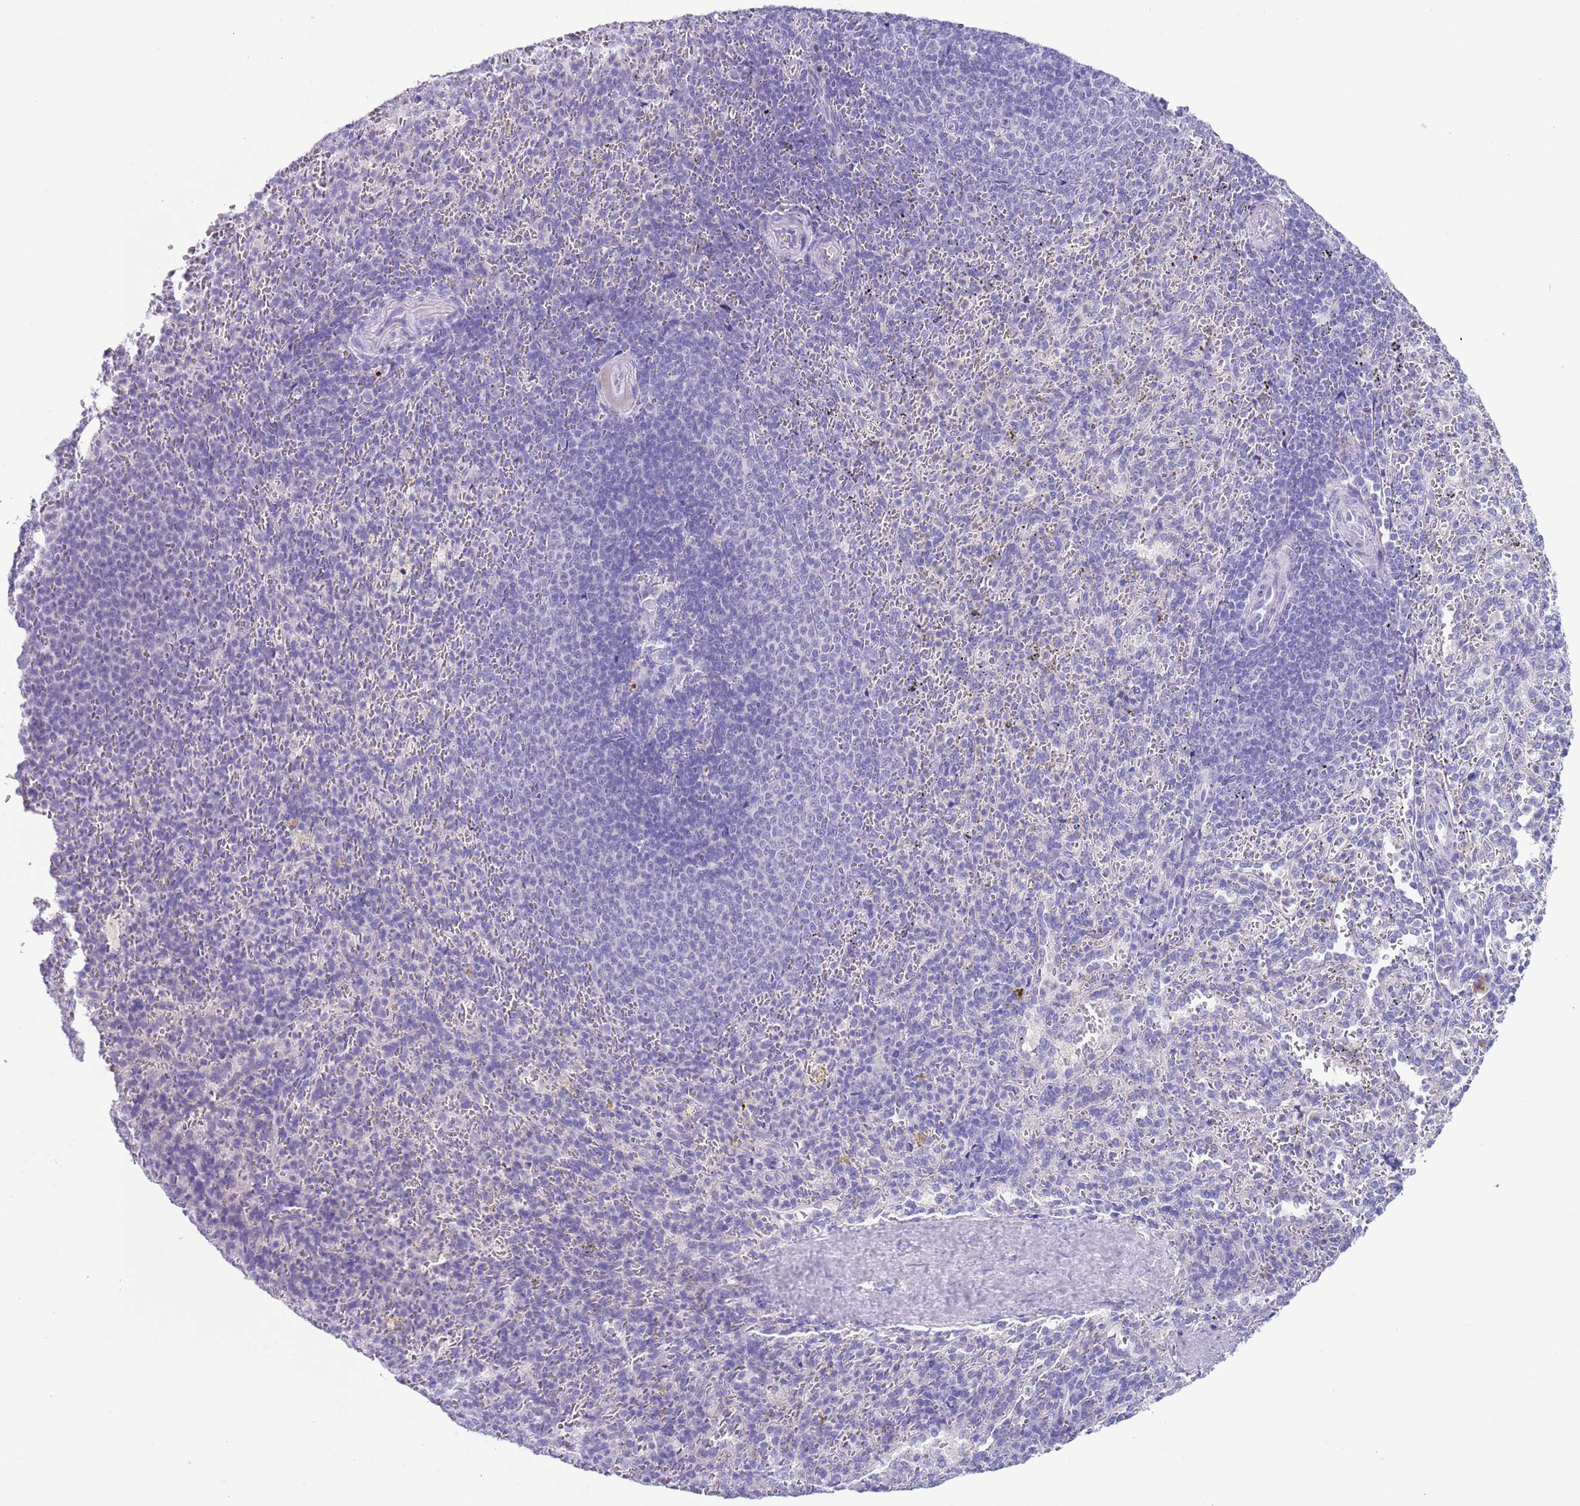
{"staining": {"intensity": "negative", "quantity": "none", "location": "none"}, "tissue": "spleen", "cell_type": "Cells in red pulp", "image_type": "normal", "snomed": [{"axis": "morphology", "description": "Normal tissue, NOS"}, {"axis": "topography", "description": "Spleen"}], "caption": "There is no significant expression in cells in red pulp of spleen. (DAB (3,3'-diaminobenzidine) immunohistochemistry (IHC) visualized using brightfield microscopy, high magnification).", "gene": "SPIRE2", "patient": {"sex": "female", "age": 21}}